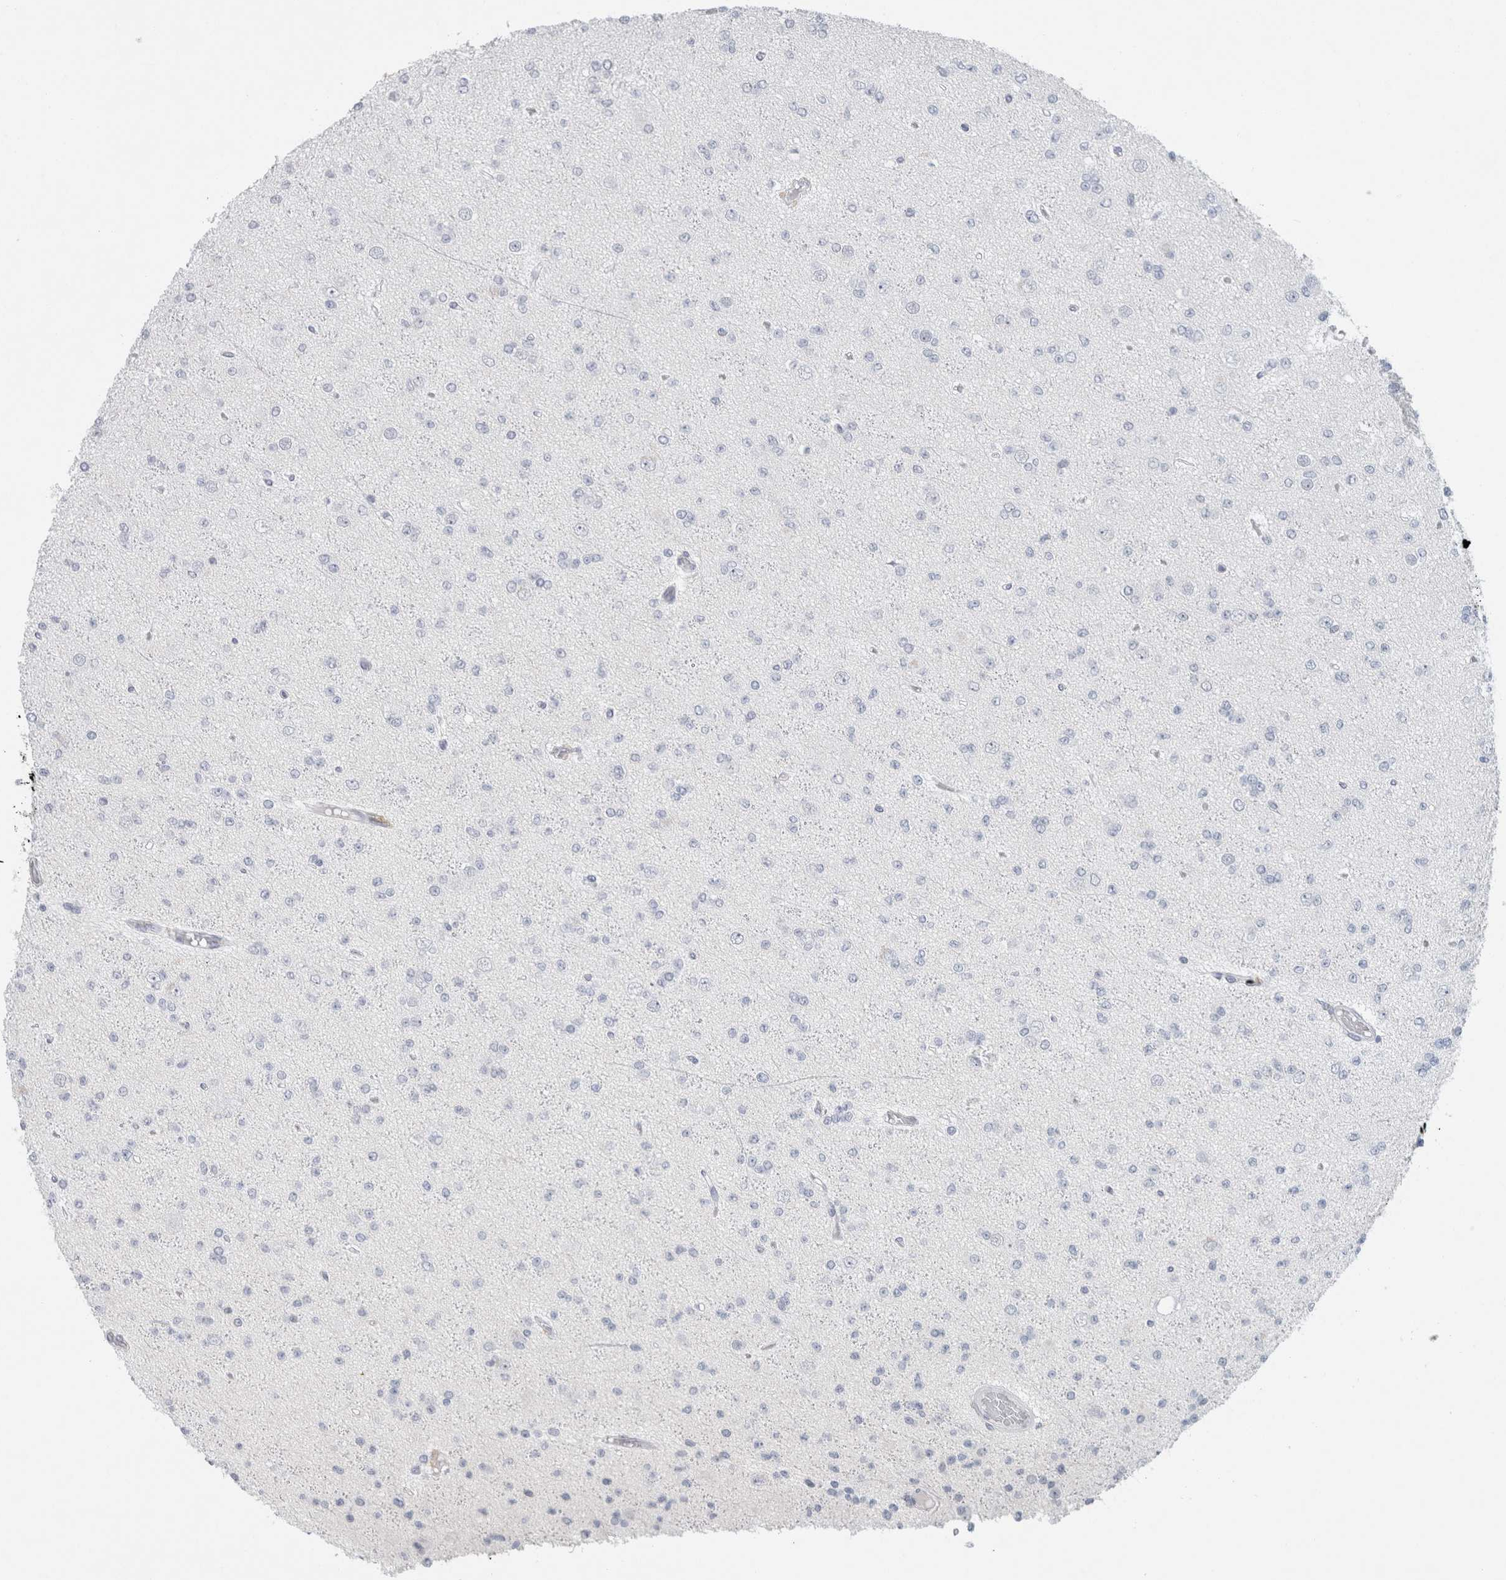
{"staining": {"intensity": "negative", "quantity": "none", "location": "none"}, "tissue": "glioma", "cell_type": "Tumor cells", "image_type": "cancer", "snomed": [{"axis": "morphology", "description": "Glioma, malignant, Low grade"}, {"axis": "topography", "description": "Brain"}], "caption": "Immunohistochemistry photomicrograph of malignant glioma (low-grade) stained for a protein (brown), which exhibits no positivity in tumor cells.", "gene": "CASP6", "patient": {"sex": "female", "age": 22}}